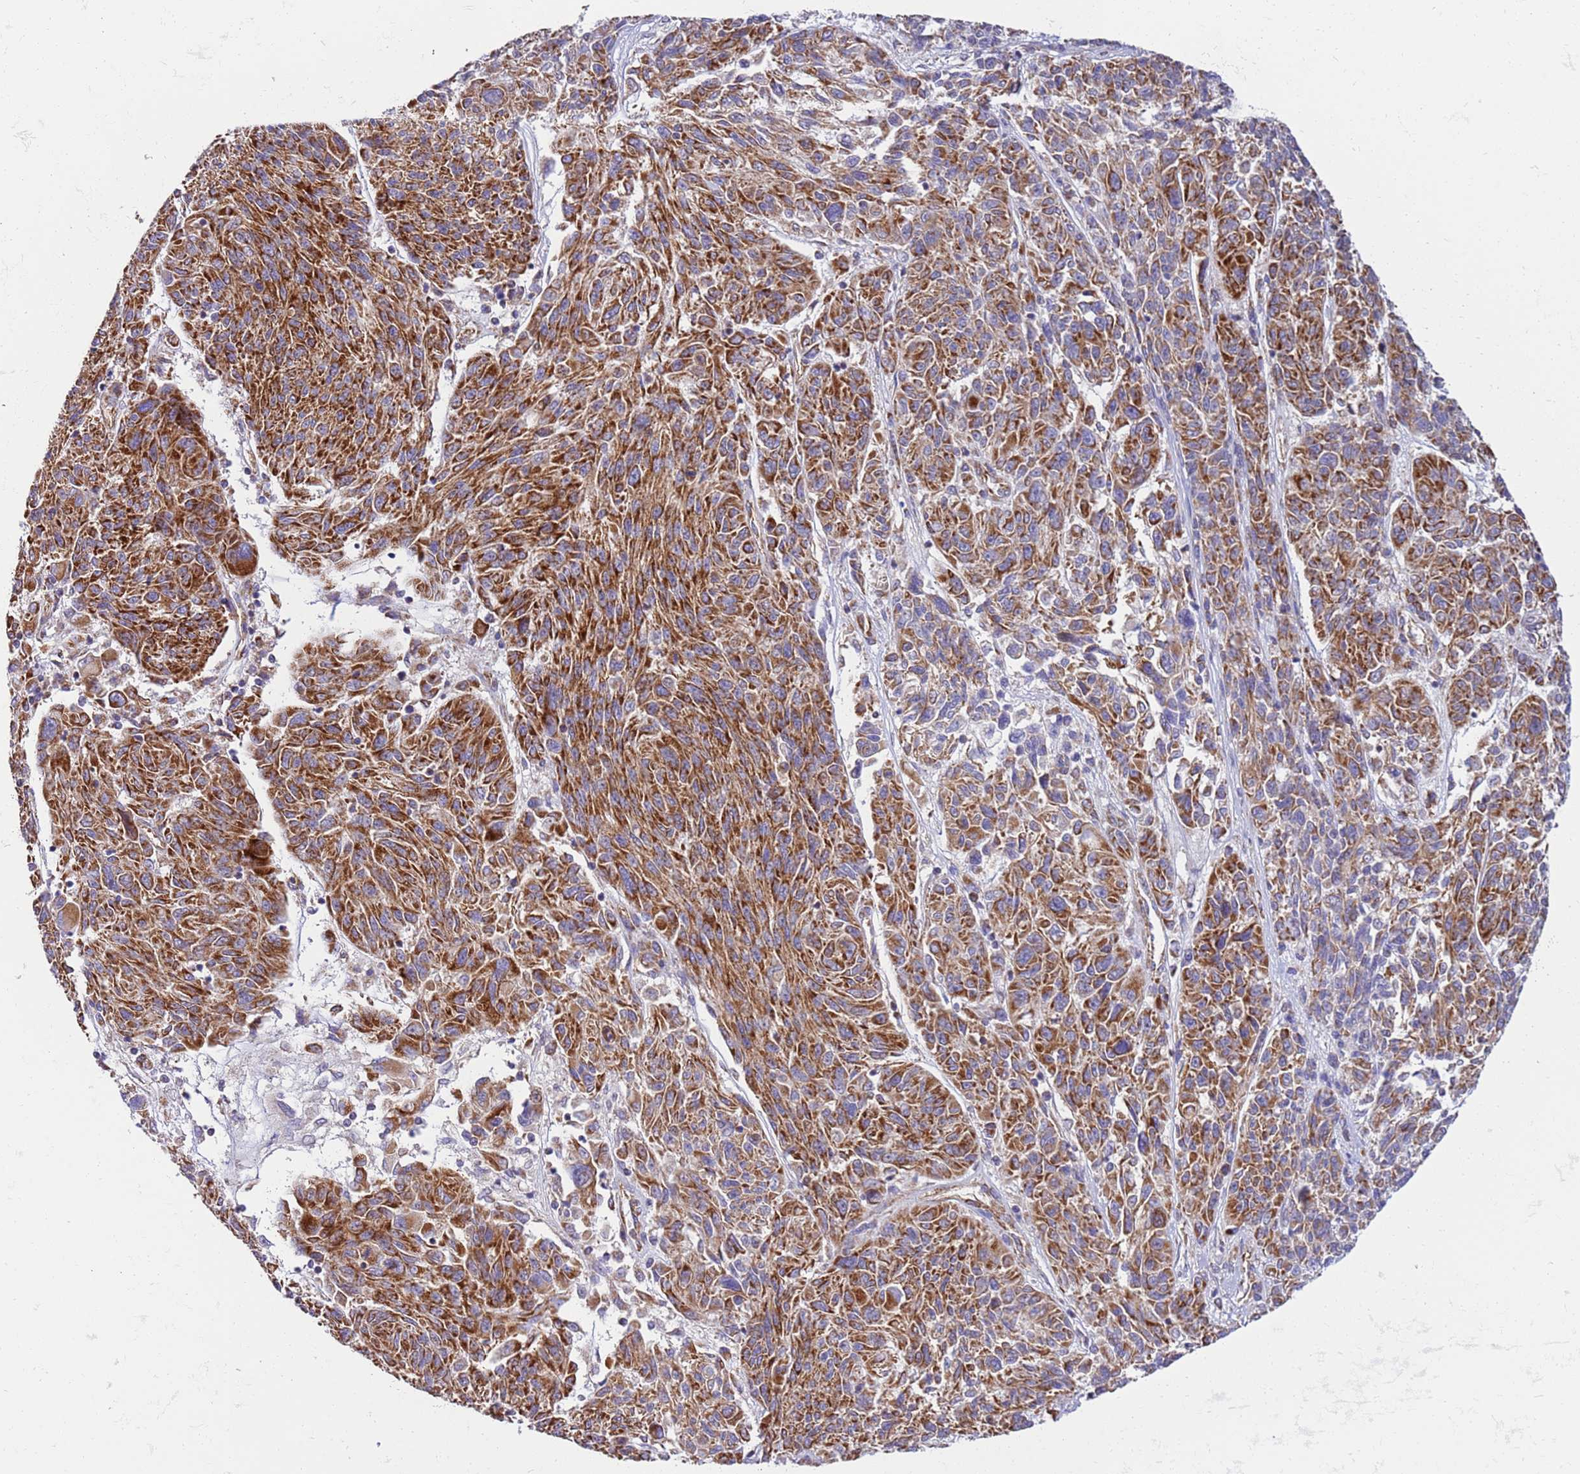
{"staining": {"intensity": "strong", "quantity": ">75%", "location": "cytoplasmic/membranous"}, "tissue": "melanoma", "cell_type": "Tumor cells", "image_type": "cancer", "snomed": [{"axis": "morphology", "description": "Malignant melanoma, NOS"}, {"axis": "topography", "description": "Skin"}], "caption": "DAB immunohistochemical staining of melanoma demonstrates strong cytoplasmic/membranous protein expression in approximately >75% of tumor cells. Using DAB (3,3'-diaminobenzidine) (brown) and hematoxylin (blue) stains, captured at high magnification using brightfield microscopy.", "gene": "MRPL20", "patient": {"sex": "male", "age": 53}}